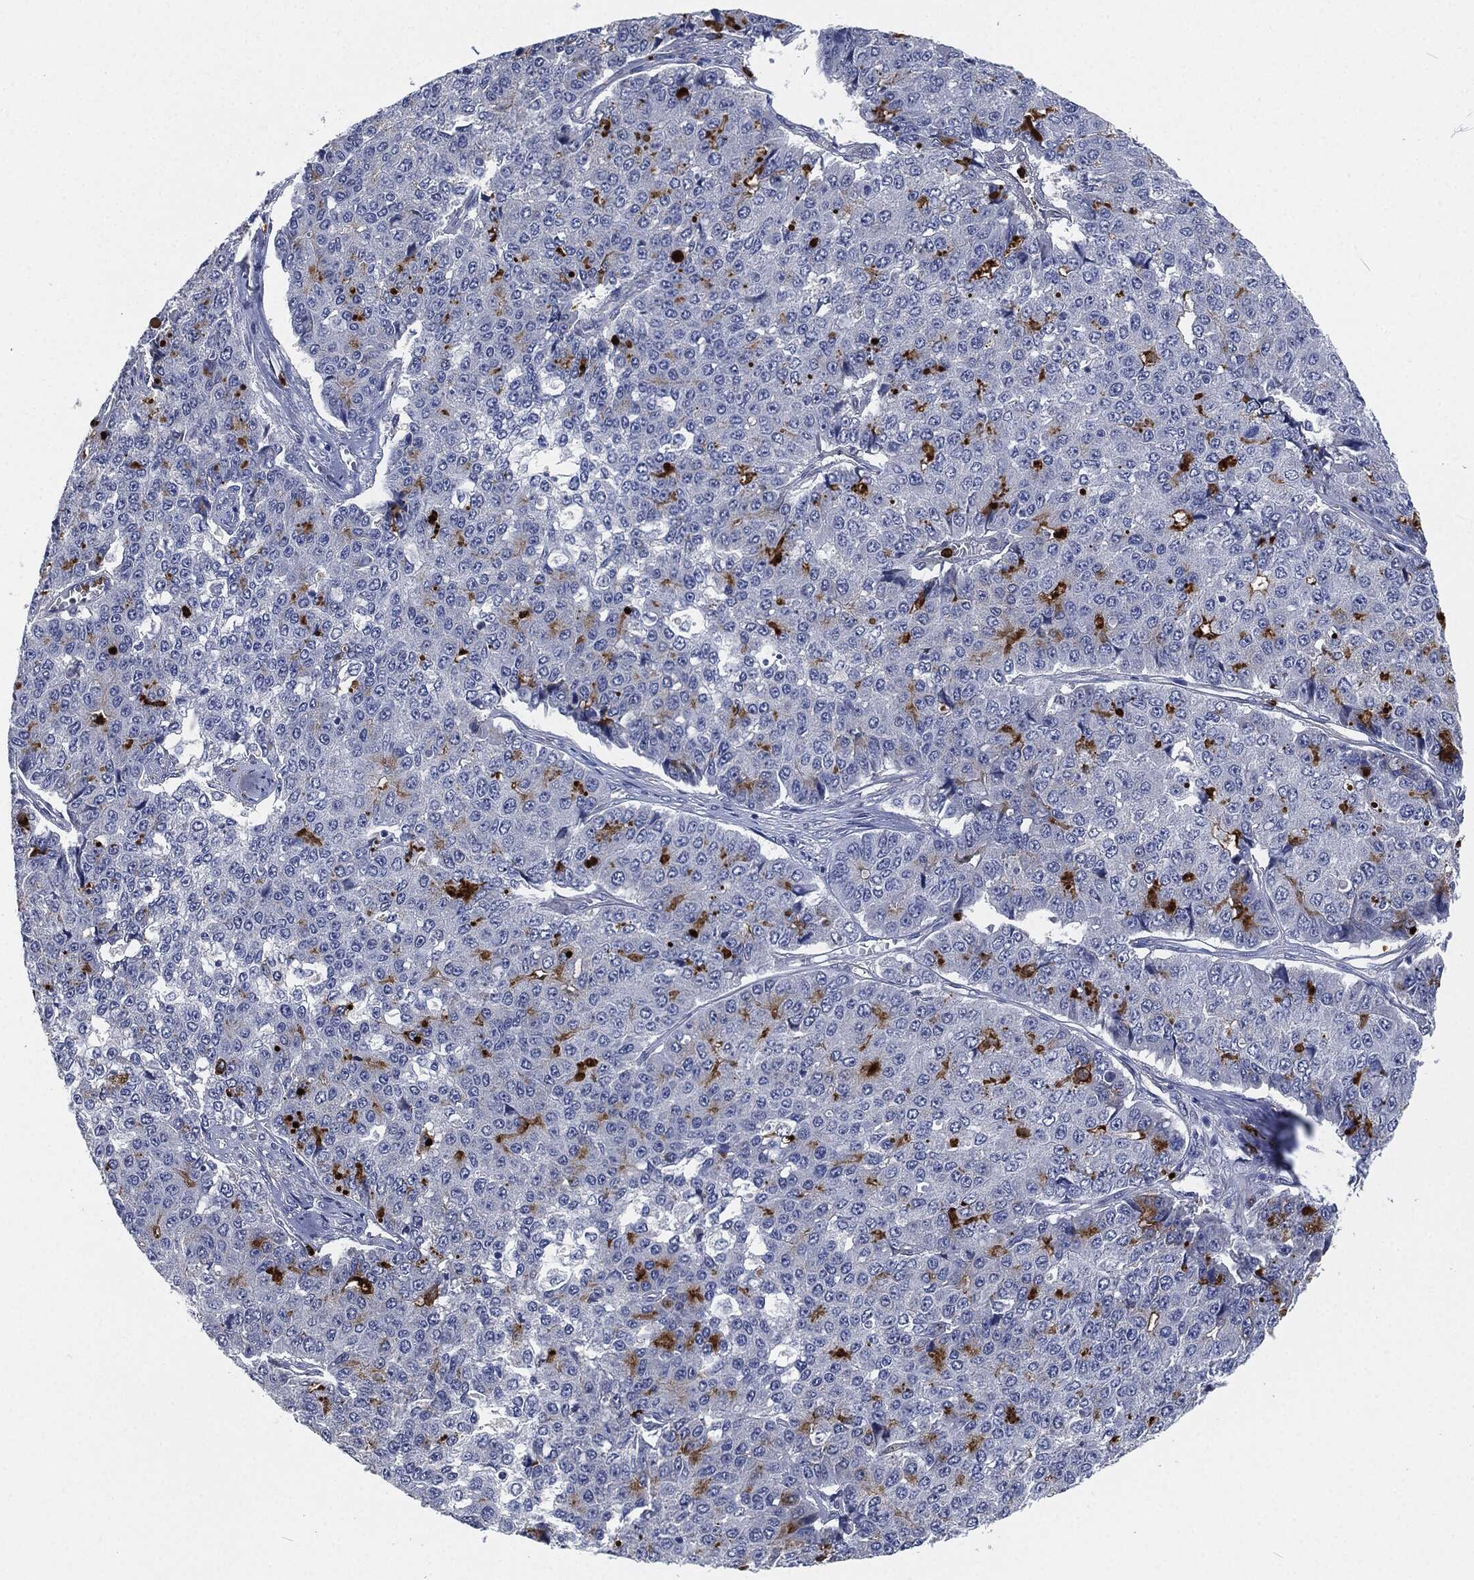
{"staining": {"intensity": "negative", "quantity": "none", "location": "none"}, "tissue": "pancreatic cancer", "cell_type": "Tumor cells", "image_type": "cancer", "snomed": [{"axis": "morphology", "description": "Normal tissue, NOS"}, {"axis": "morphology", "description": "Adenocarcinoma, NOS"}, {"axis": "topography", "description": "Pancreas"}, {"axis": "topography", "description": "Duodenum"}], "caption": "Pancreatic cancer was stained to show a protein in brown. There is no significant expression in tumor cells. (DAB (3,3'-diaminobenzidine) IHC visualized using brightfield microscopy, high magnification).", "gene": "MPO", "patient": {"sex": "male", "age": 50}}